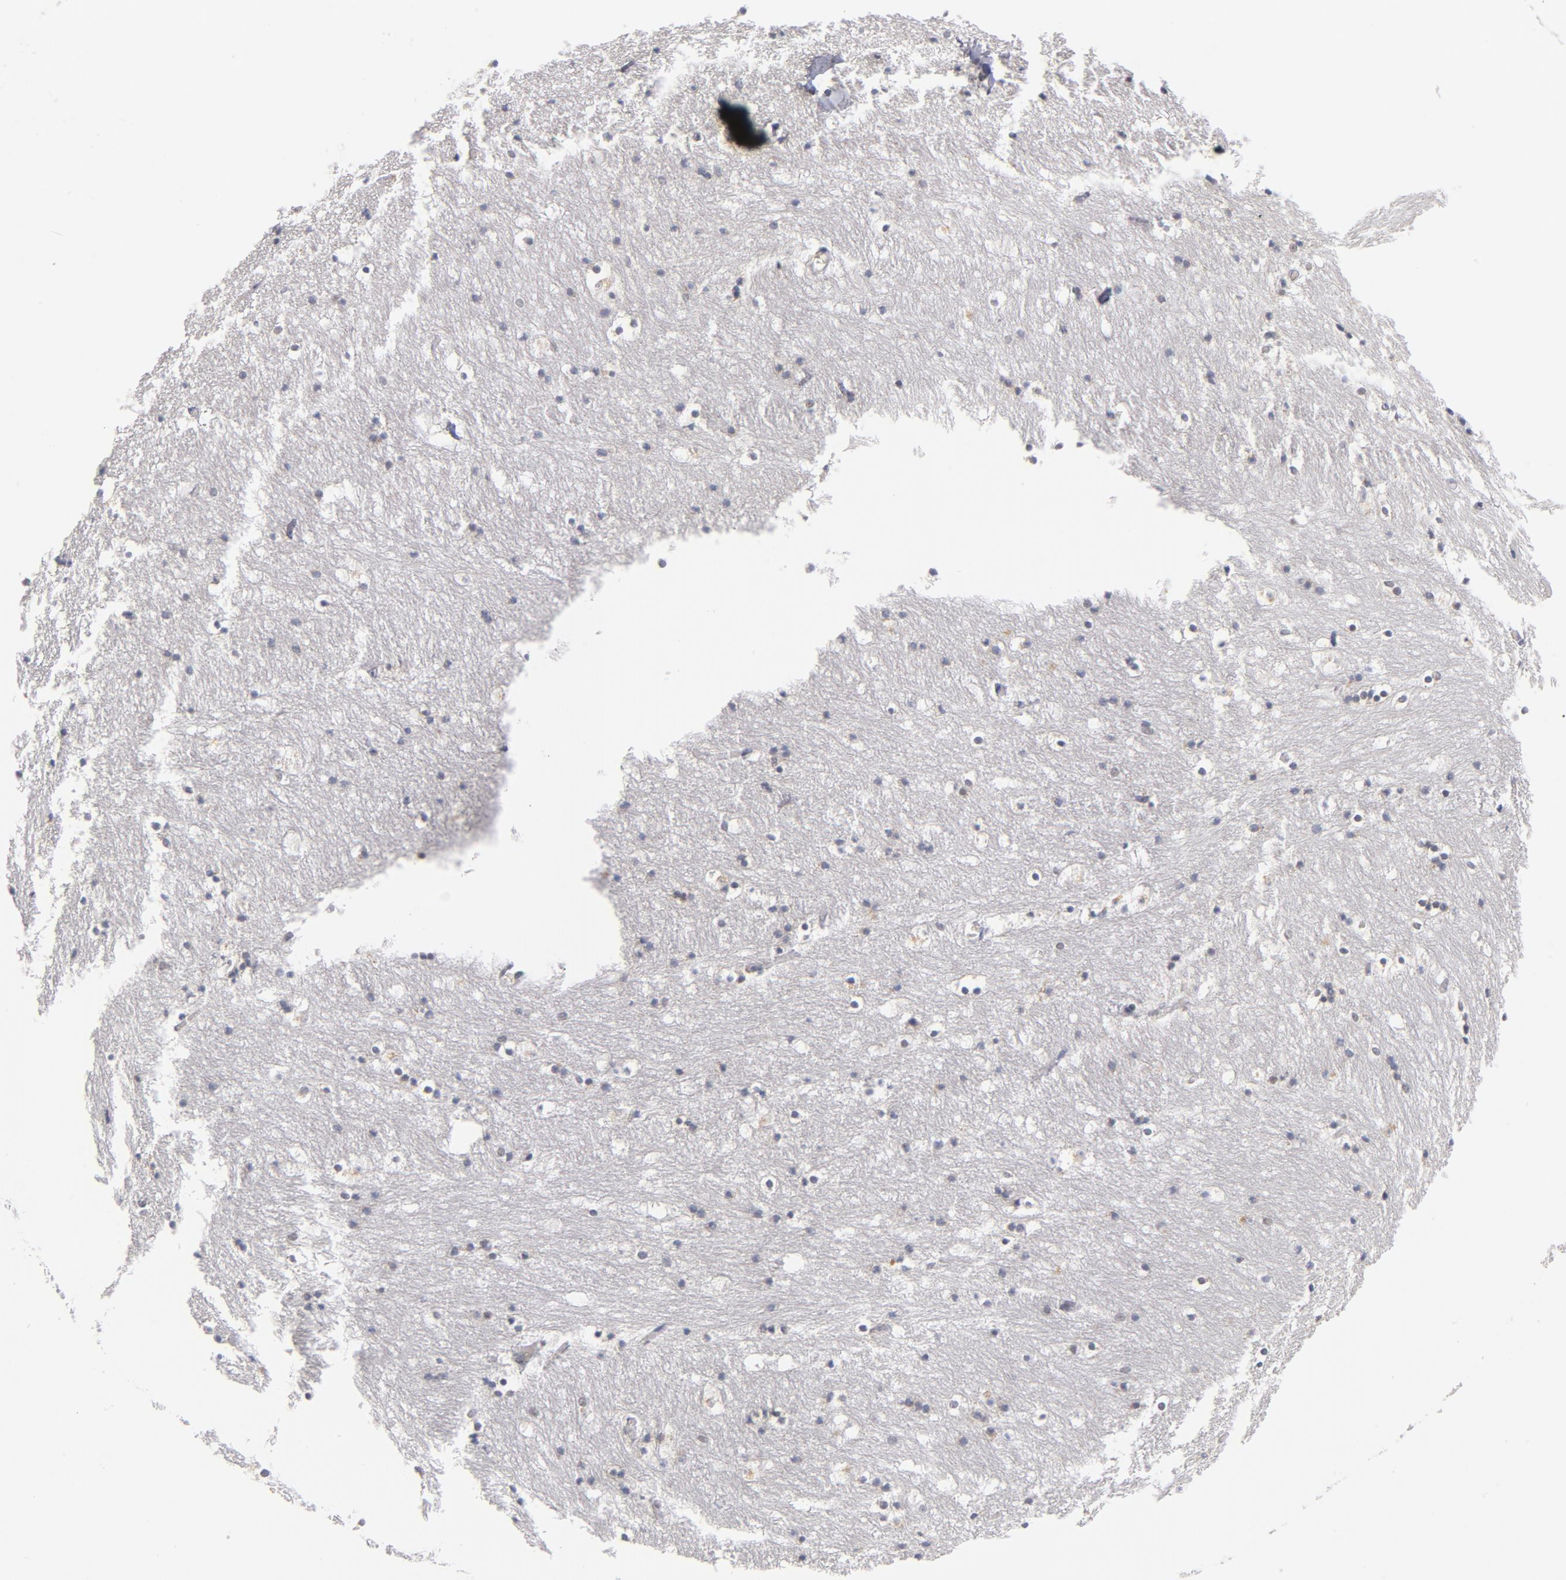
{"staining": {"intensity": "moderate", "quantity": "<25%", "location": "cytoplasmic/membranous"}, "tissue": "caudate", "cell_type": "Glial cells", "image_type": "normal", "snomed": [{"axis": "morphology", "description": "Normal tissue, NOS"}, {"axis": "topography", "description": "Lateral ventricle wall"}], "caption": "Immunohistochemical staining of normal caudate demonstrates moderate cytoplasmic/membranous protein staining in approximately <25% of glial cells.", "gene": "BAP1", "patient": {"sex": "male", "age": 45}}